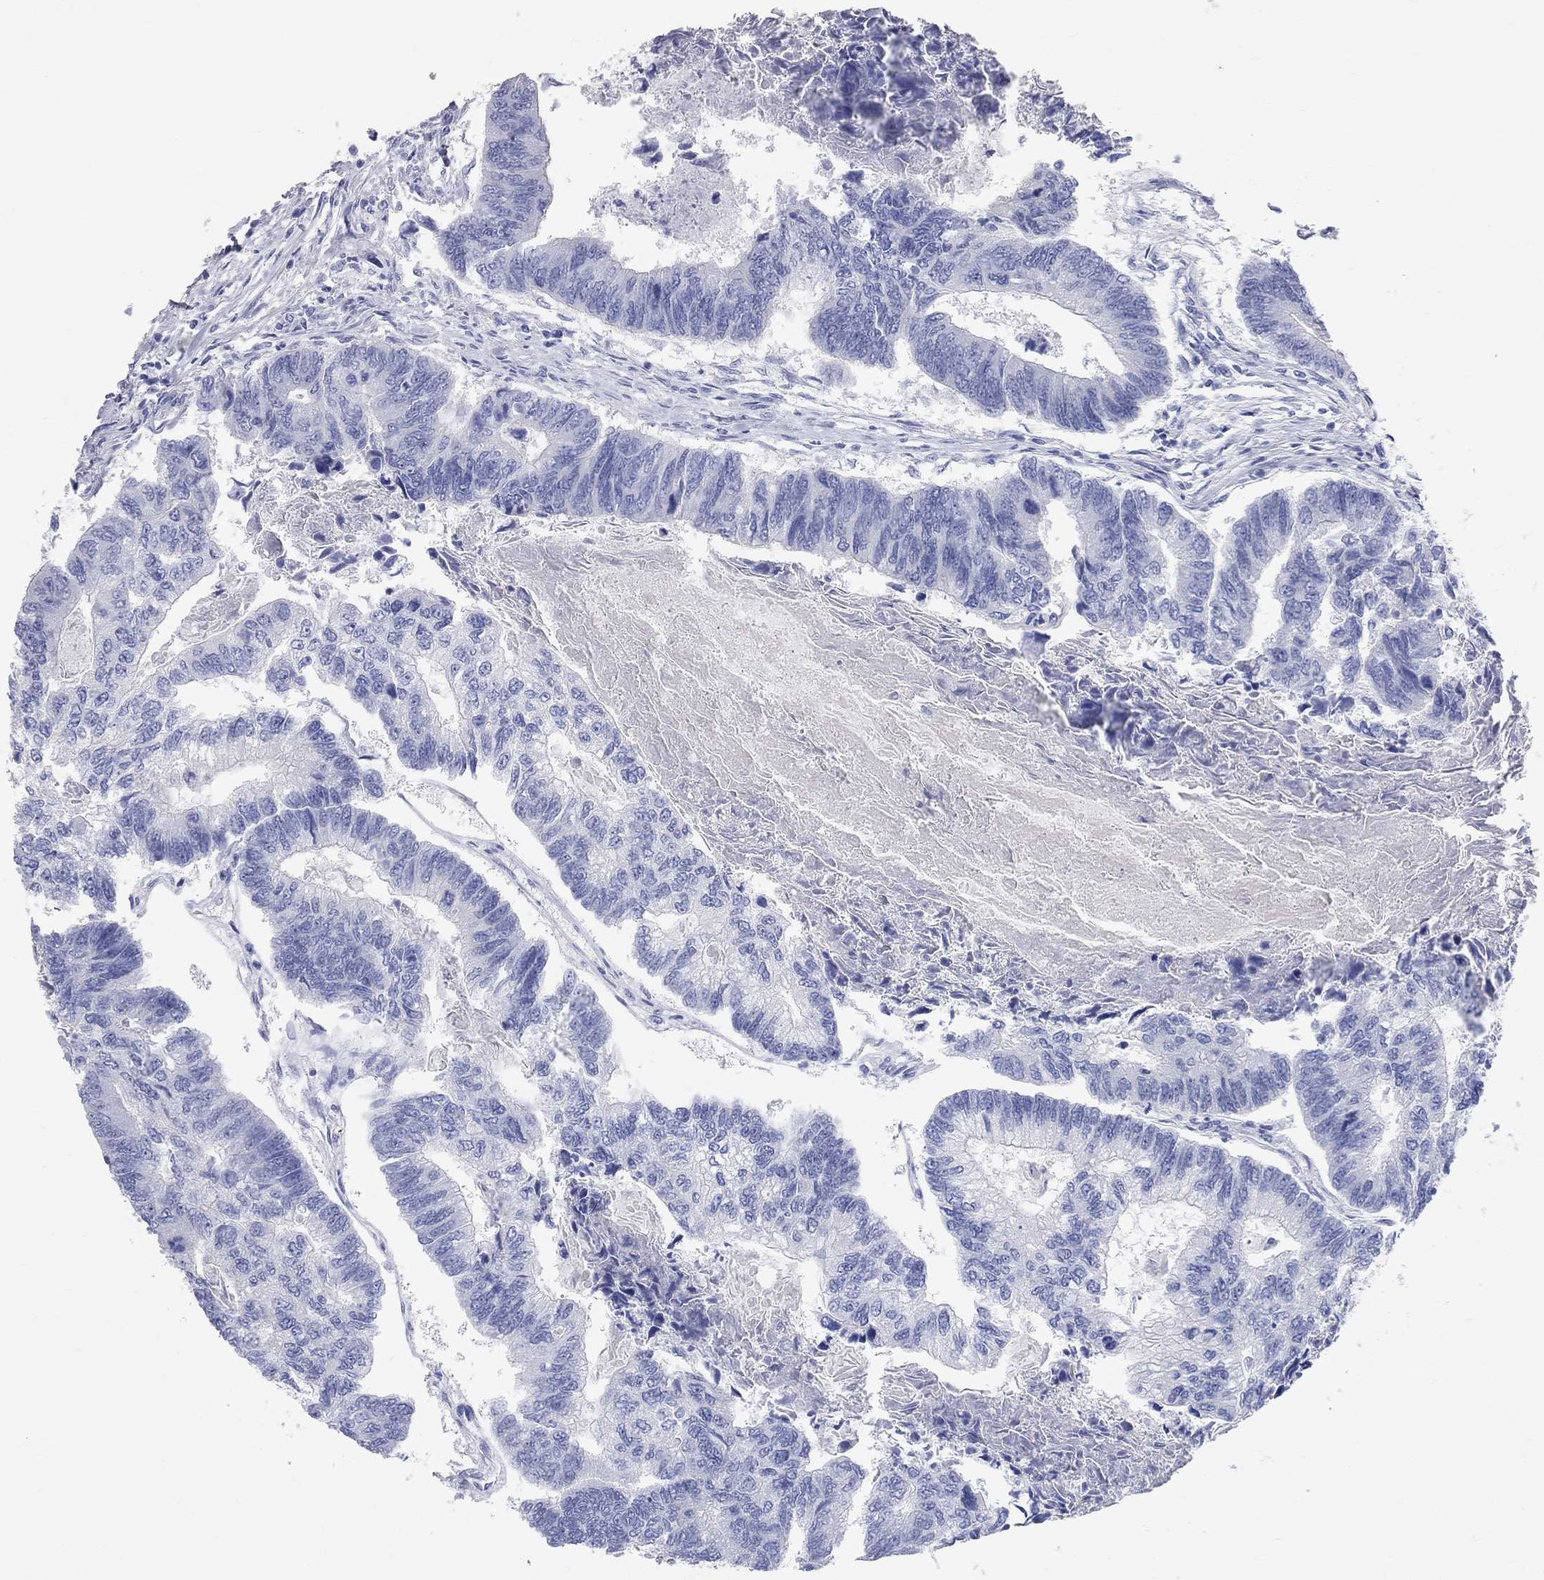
{"staining": {"intensity": "negative", "quantity": "none", "location": "none"}, "tissue": "colorectal cancer", "cell_type": "Tumor cells", "image_type": "cancer", "snomed": [{"axis": "morphology", "description": "Adenocarcinoma, NOS"}, {"axis": "topography", "description": "Colon"}], "caption": "This histopathology image is of colorectal cancer (adenocarcinoma) stained with immunohistochemistry to label a protein in brown with the nuclei are counter-stained blue. There is no positivity in tumor cells.", "gene": "AOX1", "patient": {"sex": "female", "age": 65}}